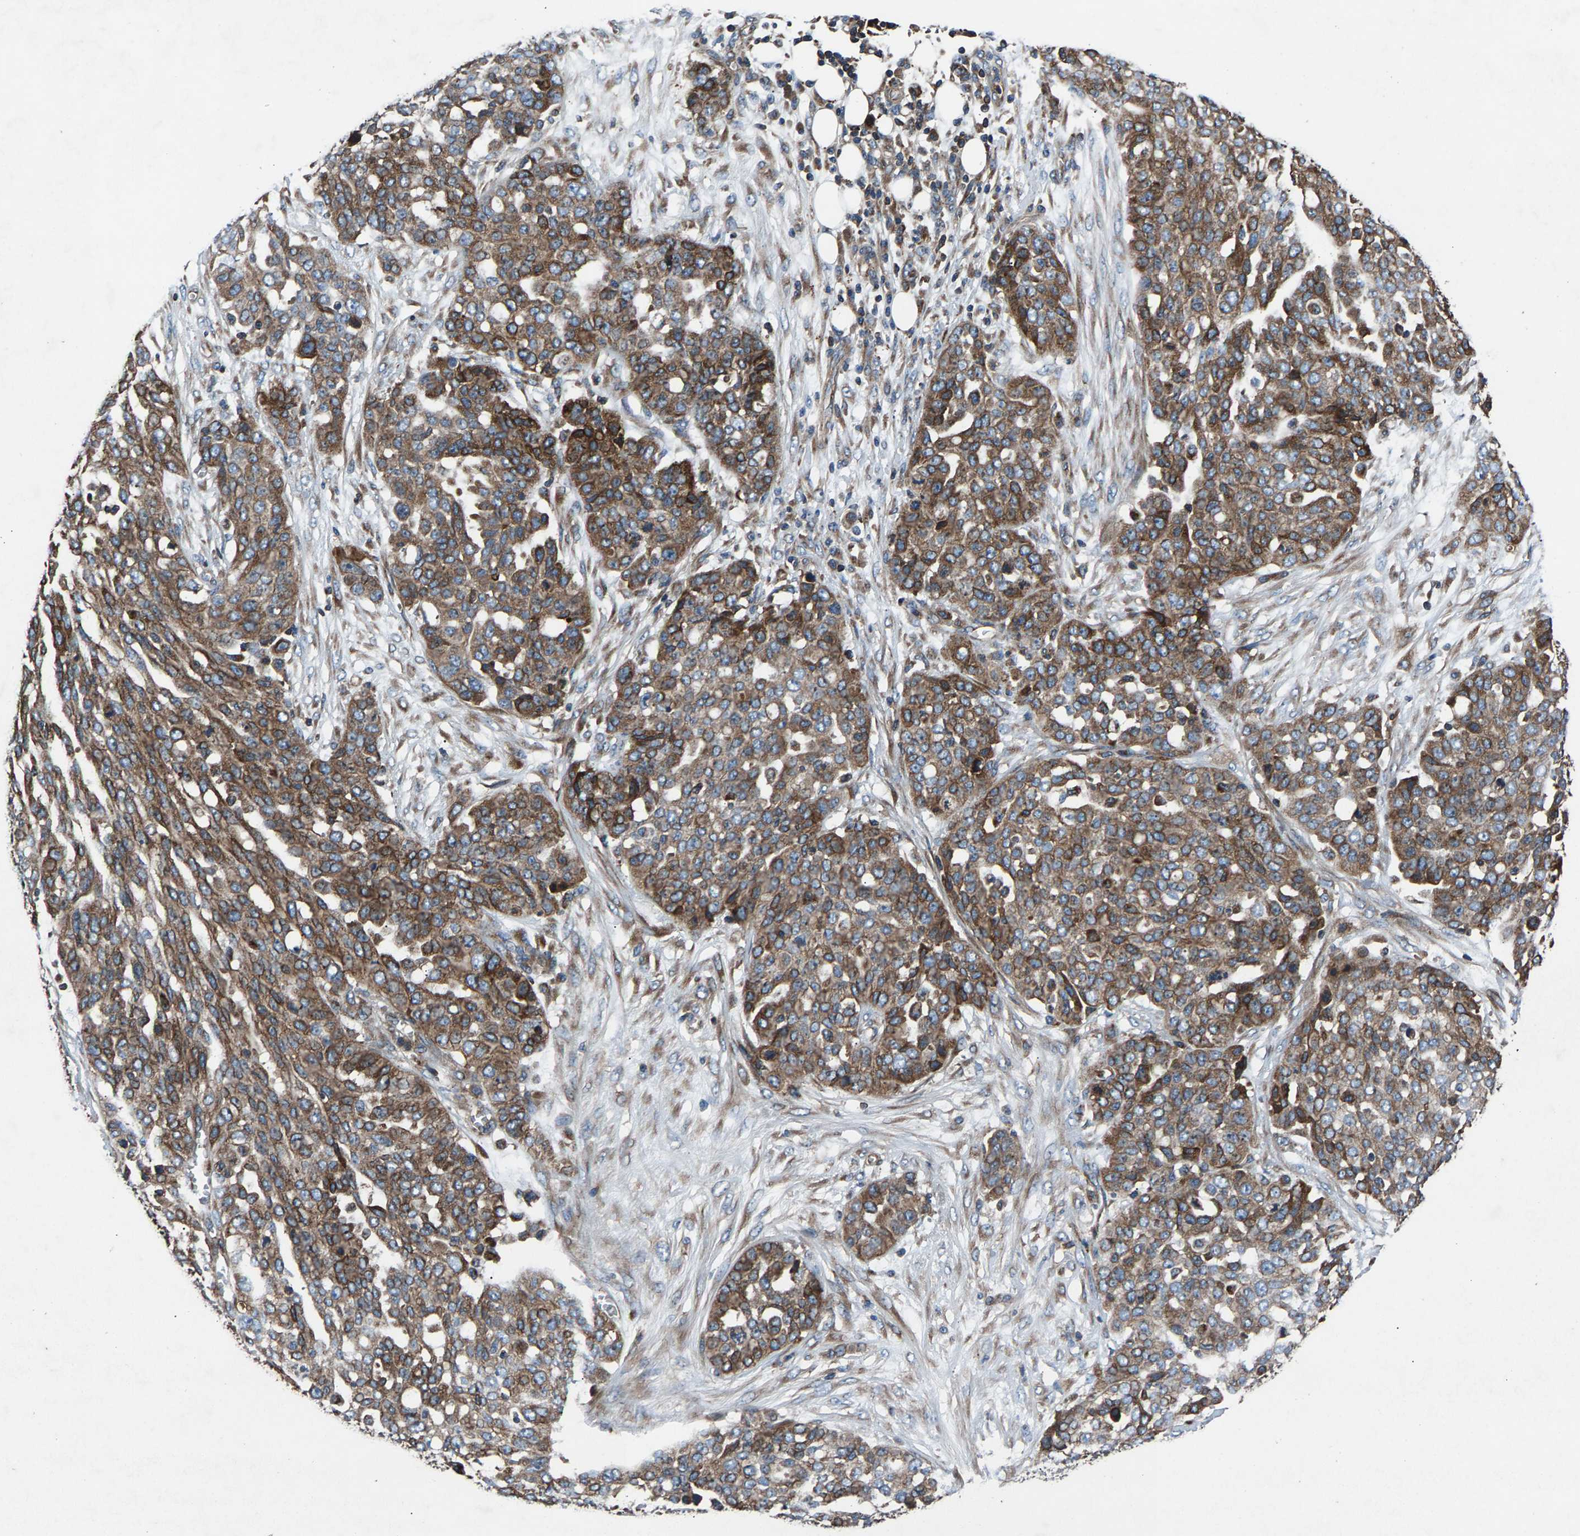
{"staining": {"intensity": "moderate", "quantity": ">75%", "location": "cytoplasmic/membranous"}, "tissue": "ovarian cancer", "cell_type": "Tumor cells", "image_type": "cancer", "snomed": [{"axis": "morphology", "description": "Cystadenocarcinoma, serous, NOS"}, {"axis": "topography", "description": "Soft tissue"}, {"axis": "topography", "description": "Ovary"}], "caption": "This histopathology image shows immunohistochemistry staining of human ovarian cancer, with medium moderate cytoplasmic/membranous staining in approximately >75% of tumor cells.", "gene": "LPCAT1", "patient": {"sex": "female", "age": 57}}